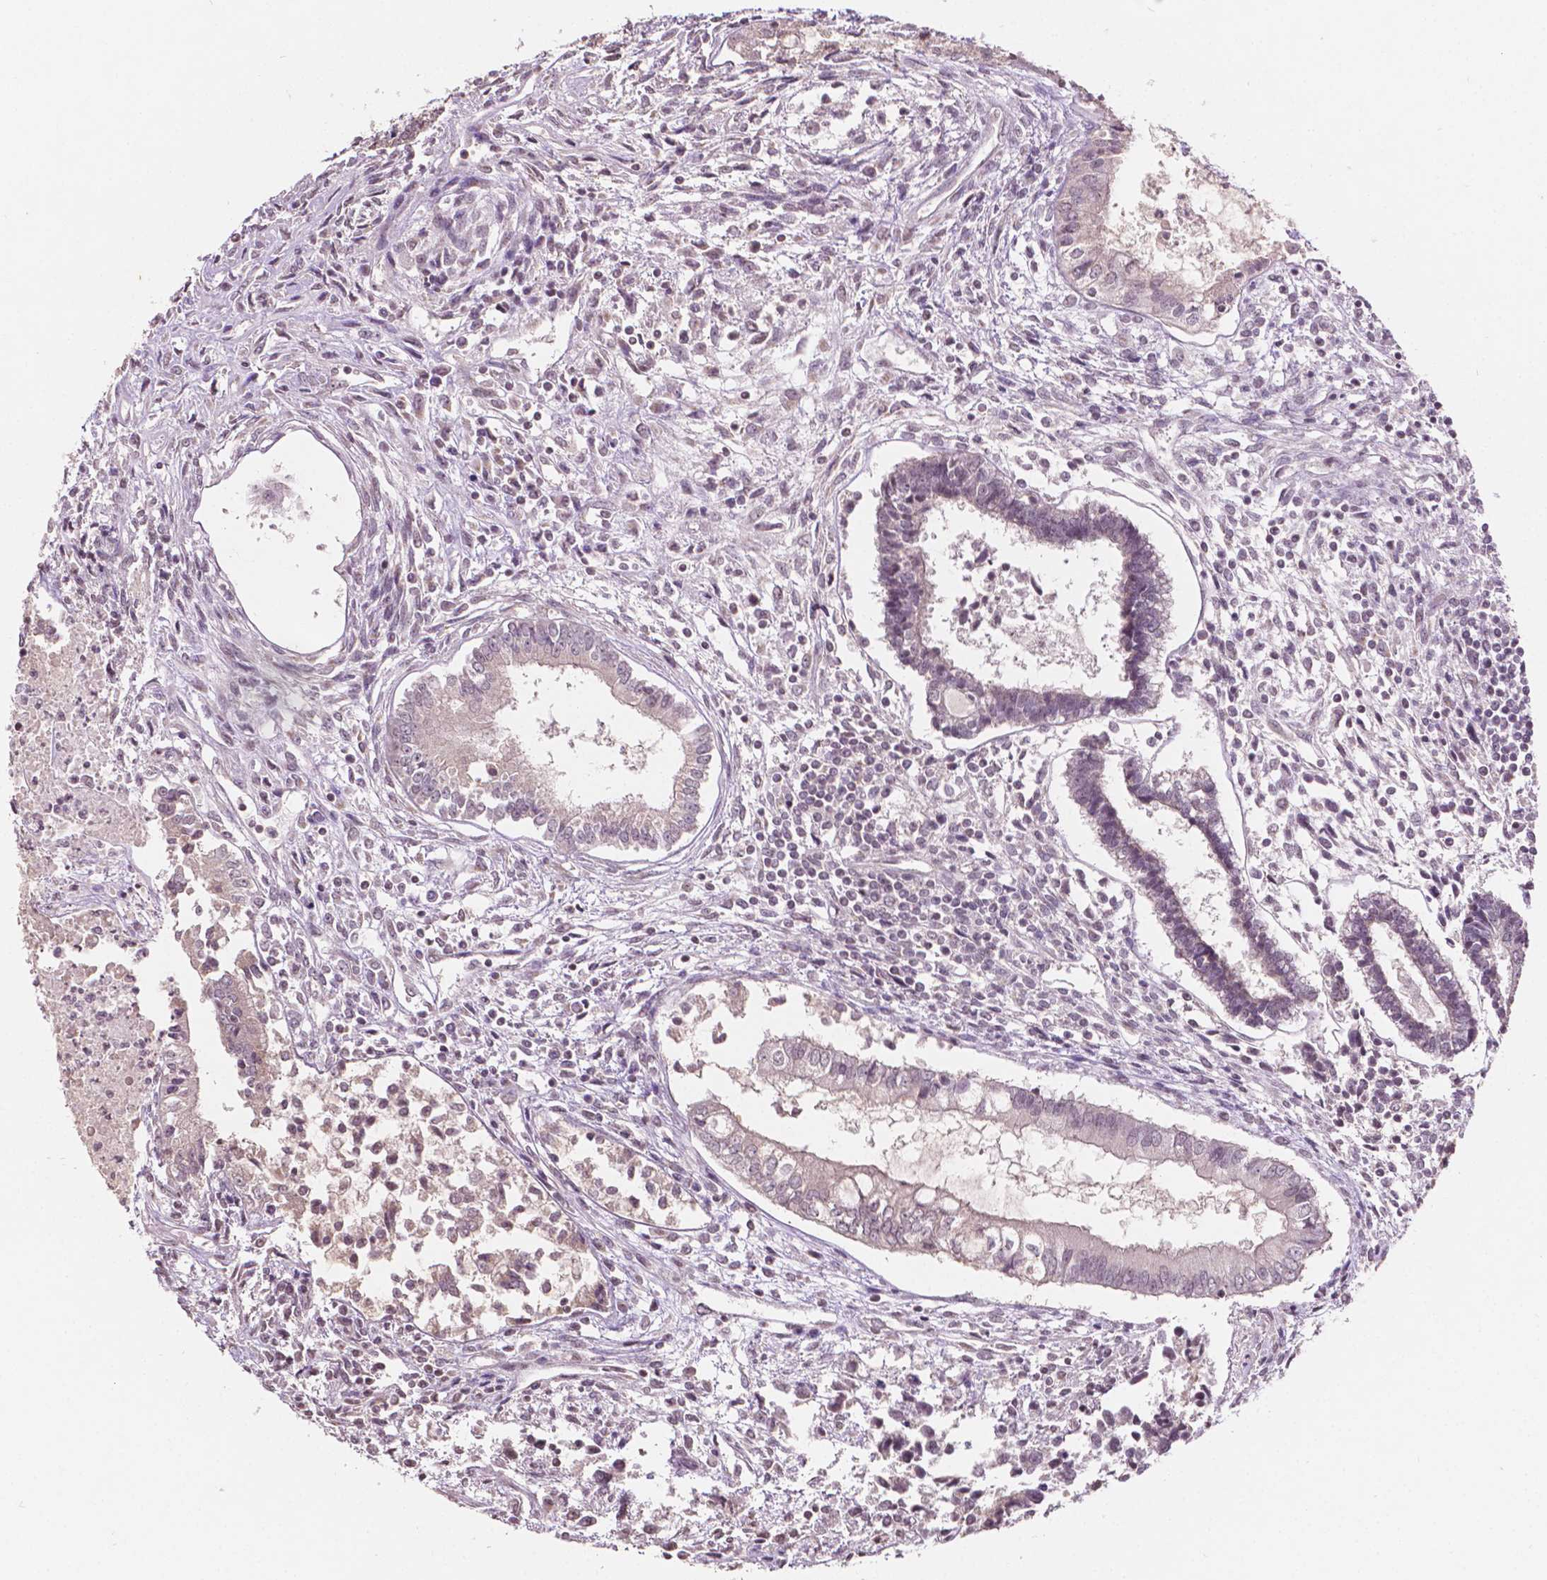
{"staining": {"intensity": "negative", "quantity": "none", "location": "none"}, "tissue": "testis cancer", "cell_type": "Tumor cells", "image_type": "cancer", "snomed": [{"axis": "morphology", "description": "Carcinoma, Embryonal, NOS"}, {"axis": "topography", "description": "Testis"}], "caption": "This is a histopathology image of immunohistochemistry (IHC) staining of testis cancer (embryonal carcinoma), which shows no staining in tumor cells.", "gene": "NOS1AP", "patient": {"sex": "male", "age": 37}}